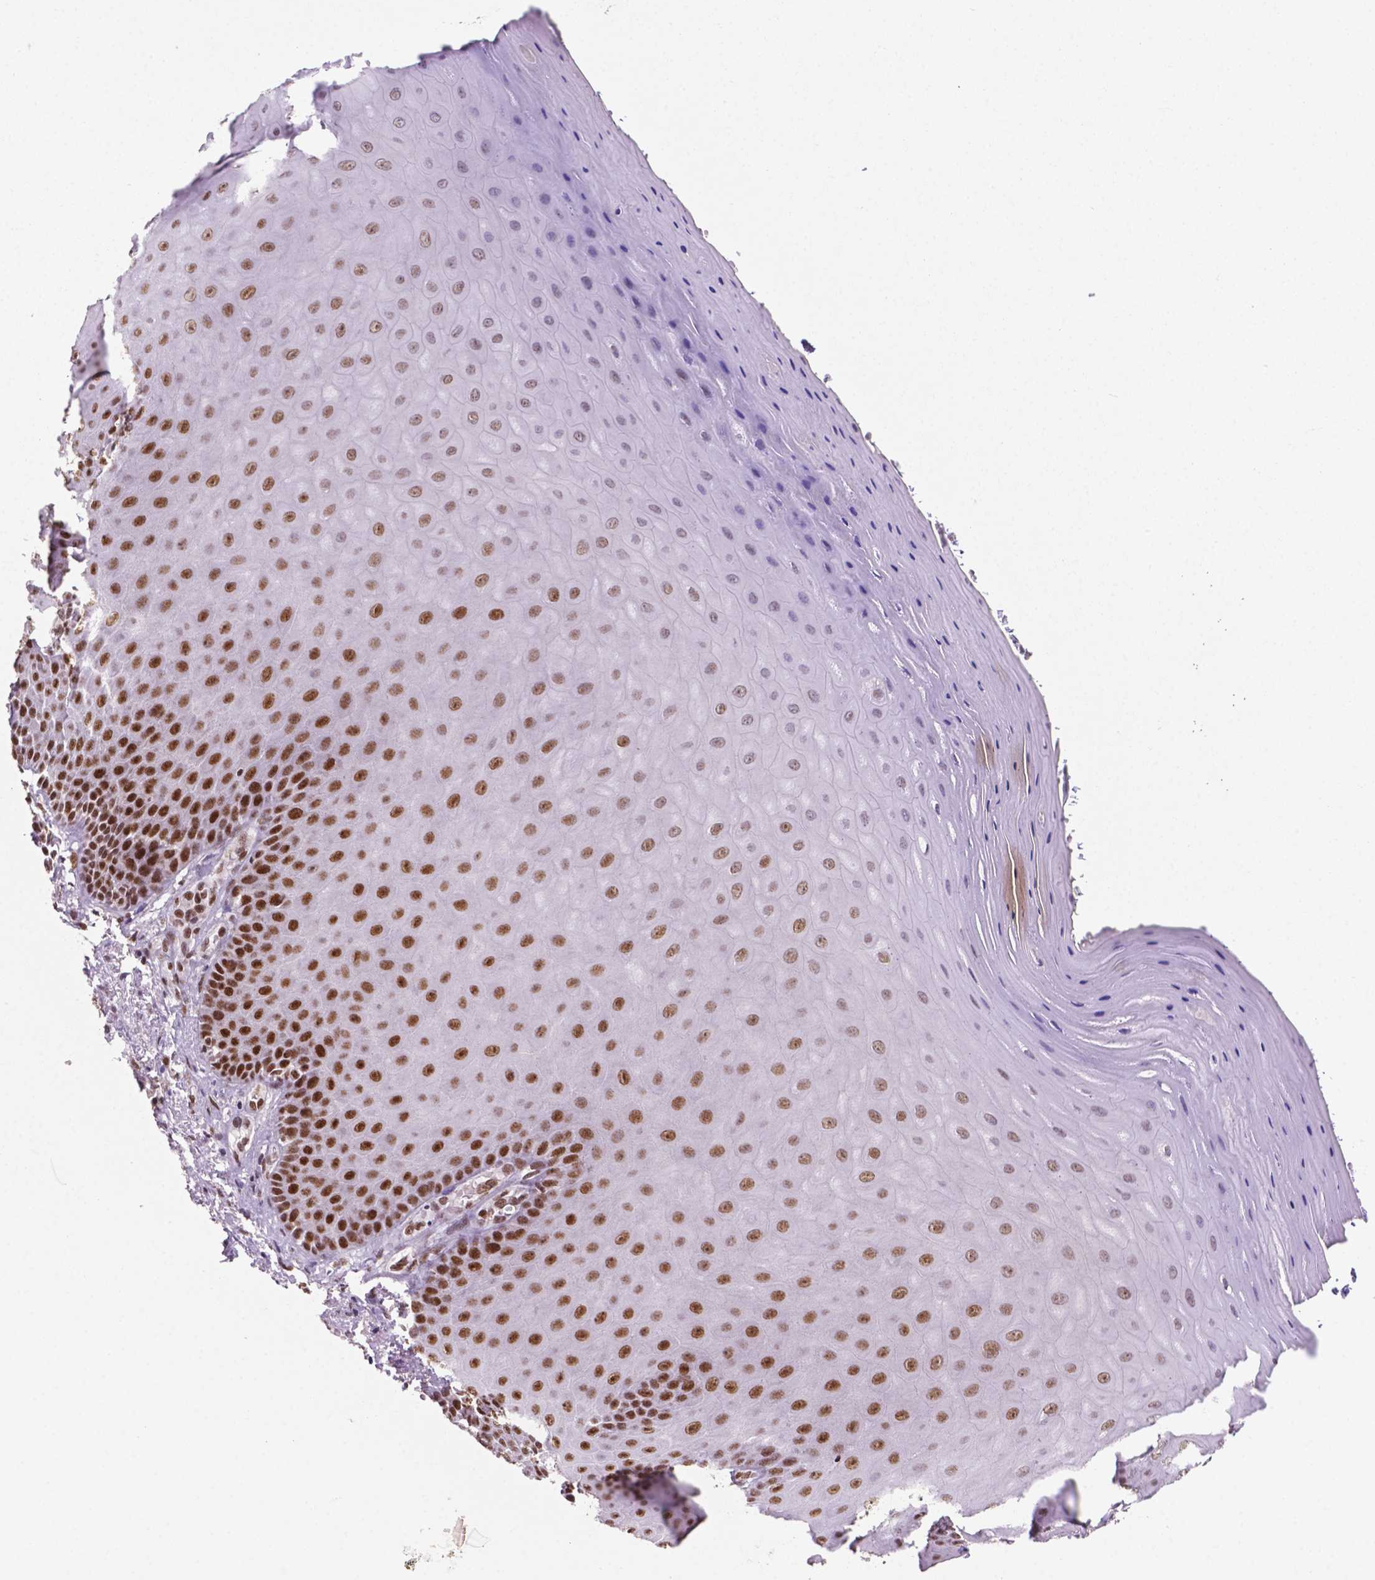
{"staining": {"intensity": "strong", "quantity": "25%-75%", "location": "nuclear"}, "tissue": "vagina", "cell_type": "Squamous epithelial cells", "image_type": "normal", "snomed": [{"axis": "morphology", "description": "Normal tissue, NOS"}, {"axis": "topography", "description": "Vagina"}], "caption": "Human vagina stained with a brown dye exhibits strong nuclear positive staining in approximately 25%-75% of squamous epithelial cells.", "gene": "MLH1", "patient": {"sex": "female", "age": 83}}